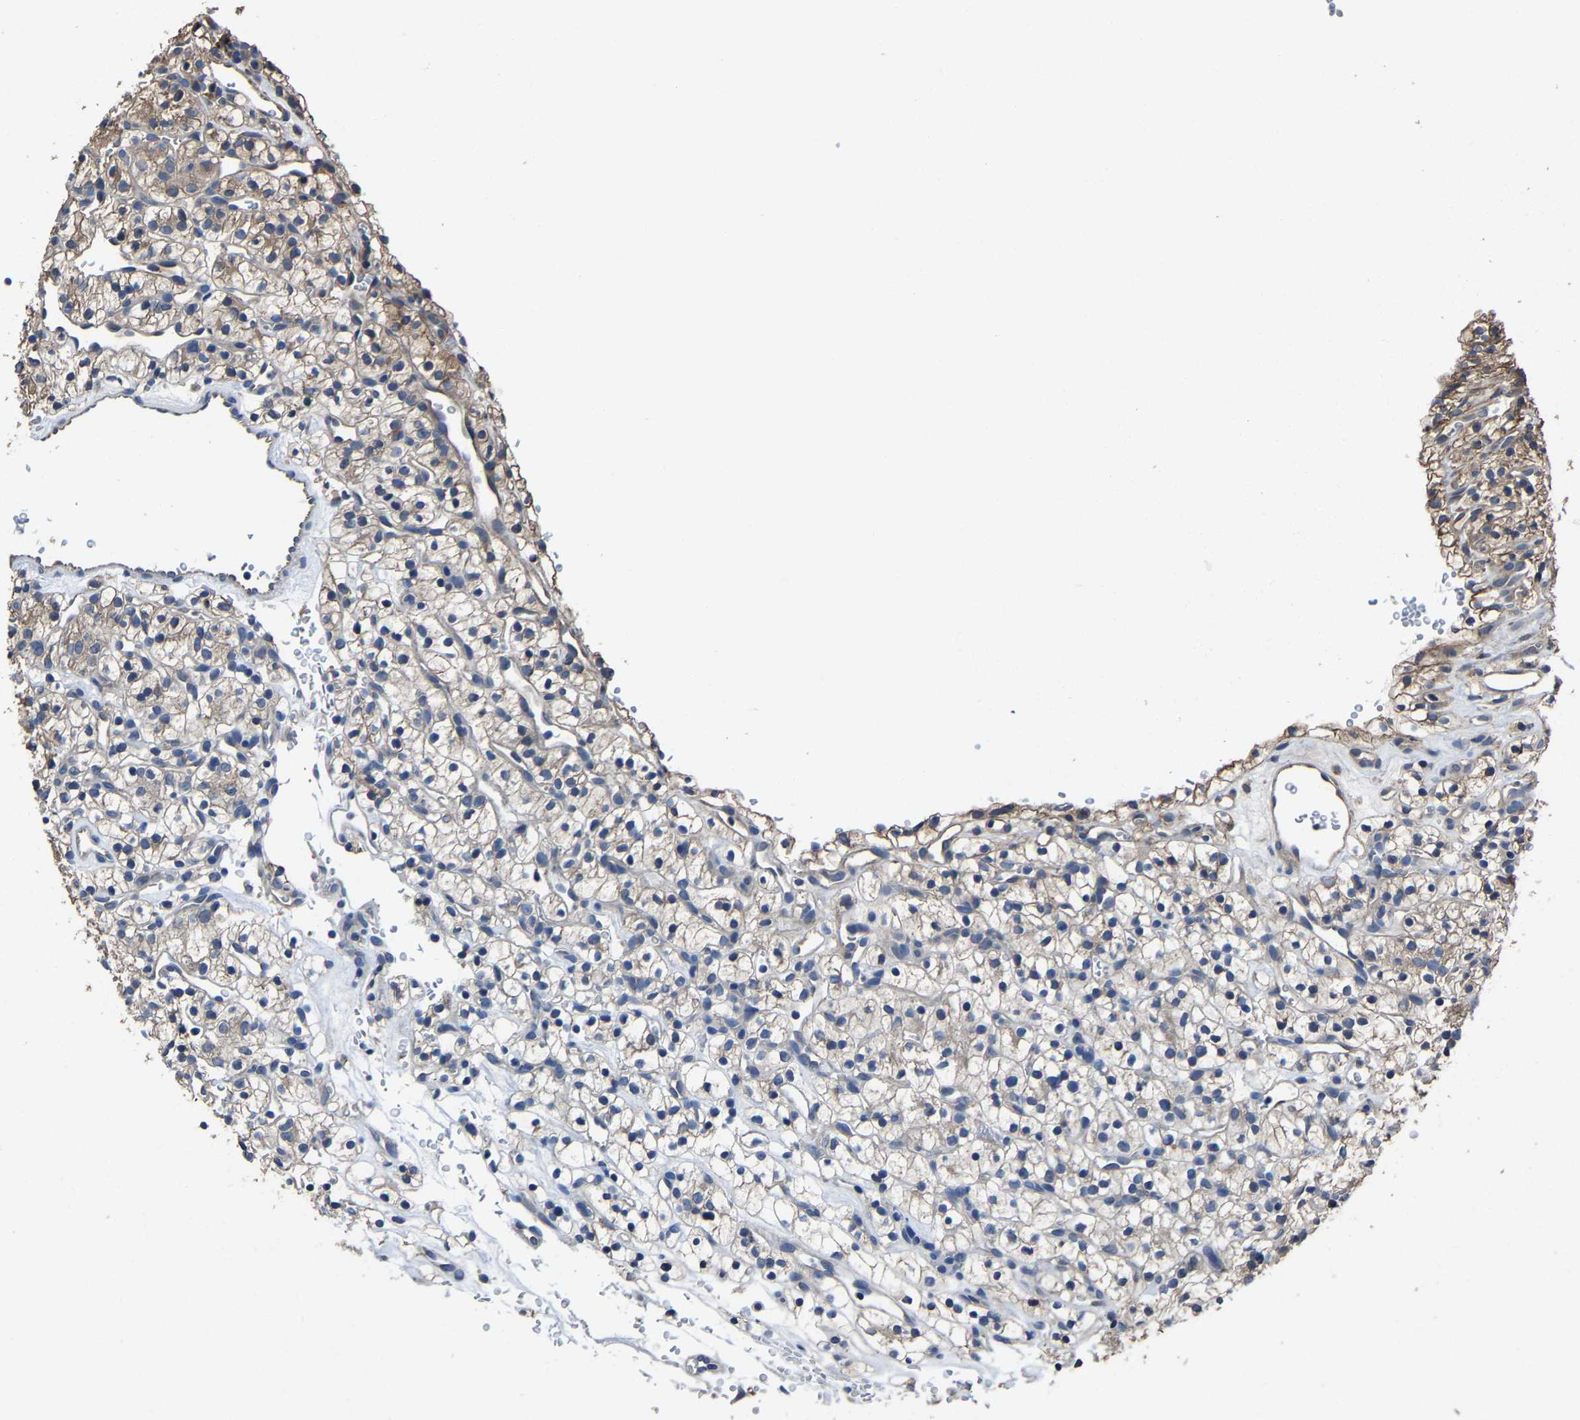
{"staining": {"intensity": "weak", "quantity": "<25%", "location": "cytoplasmic/membranous"}, "tissue": "renal cancer", "cell_type": "Tumor cells", "image_type": "cancer", "snomed": [{"axis": "morphology", "description": "Adenocarcinoma, NOS"}, {"axis": "topography", "description": "Kidney"}], "caption": "Tumor cells are negative for protein expression in human renal adenocarcinoma.", "gene": "STRBP", "patient": {"sex": "female", "age": 57}}